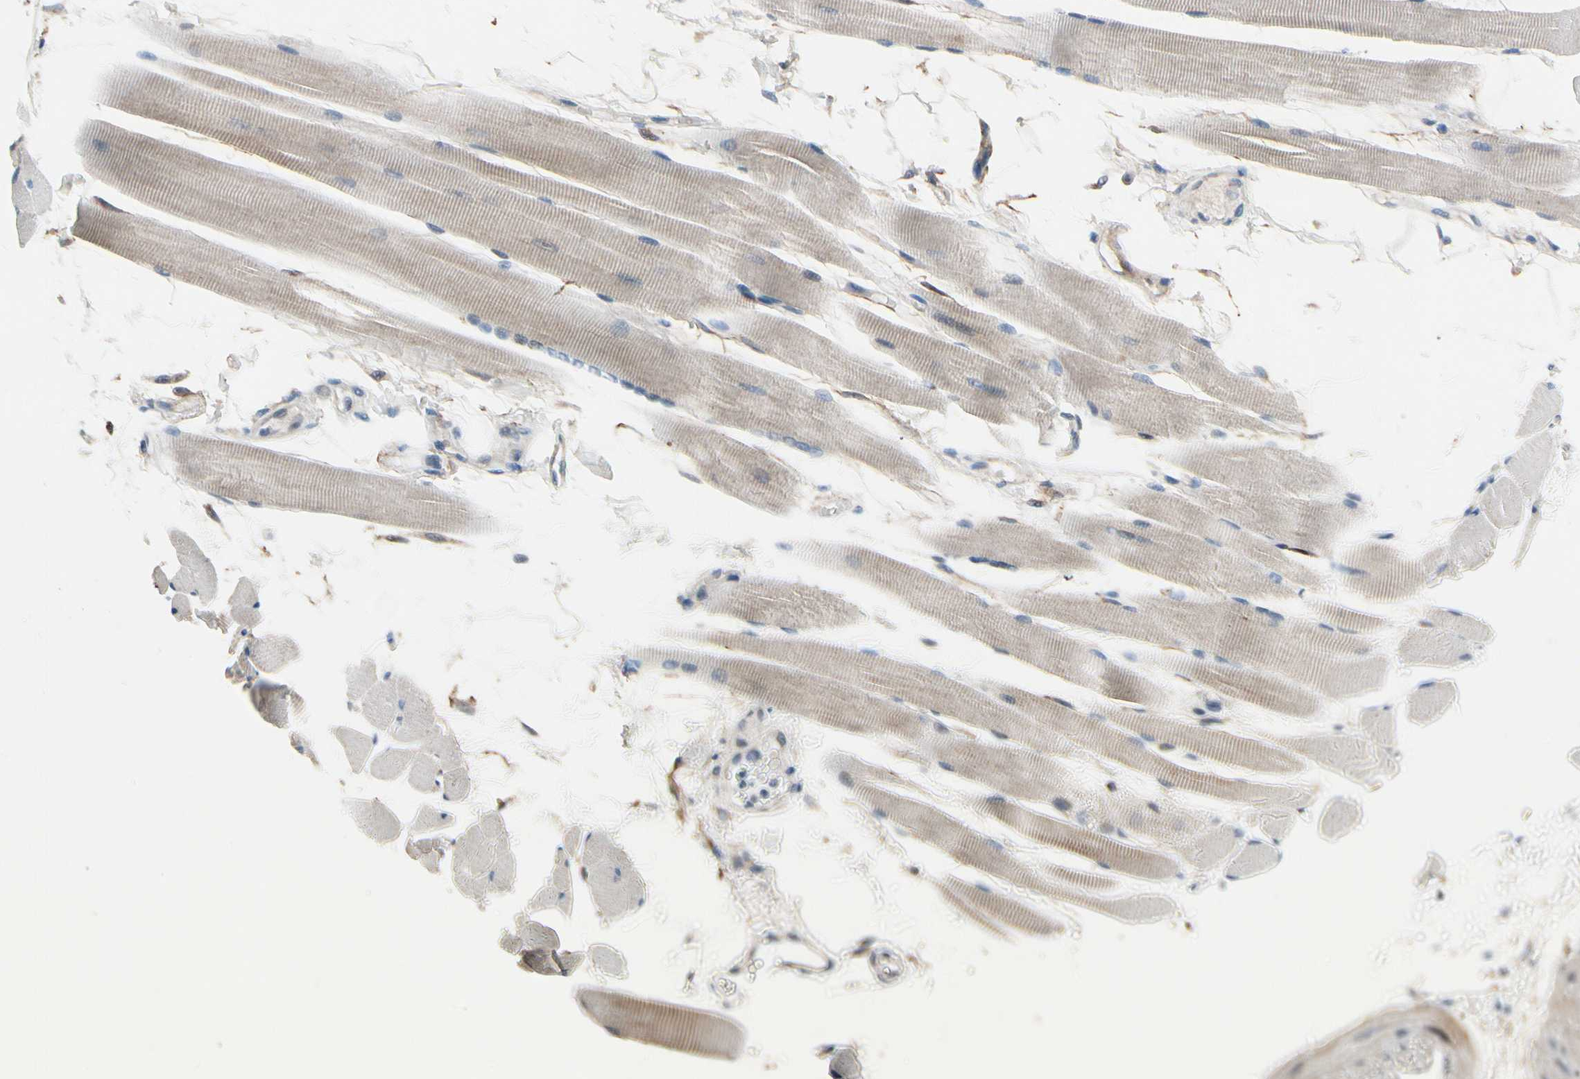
{"staining": {"intensity": "weak", "quantity": "25%-75%", "location": "cytoplasmic/membranous"}, "tissue": "skeletal muscle", "cell_type": "Myocytes", "image_type": "normal", "snomed": [{"axis": "morphology", "description": "Normal tissue, NOS"}, {"axis": "topography", "description": "Skeletal muscle"}, {"axis": "topography", "description": "Oral tissue"}, {"axis": "topography", "description": "Peripheral nerve tissue"}], "caption": "Protein staining of normal skeletal muscle reveals weak cytoplasmic/membranous staining in about 25%-75% of myocytes. Immunohistochemistry (ihc) stains the protein of interest in brown and the nuclei are stained blue.", "gene": "PIGR", "patient": {"sex": "female", "age": 84}}